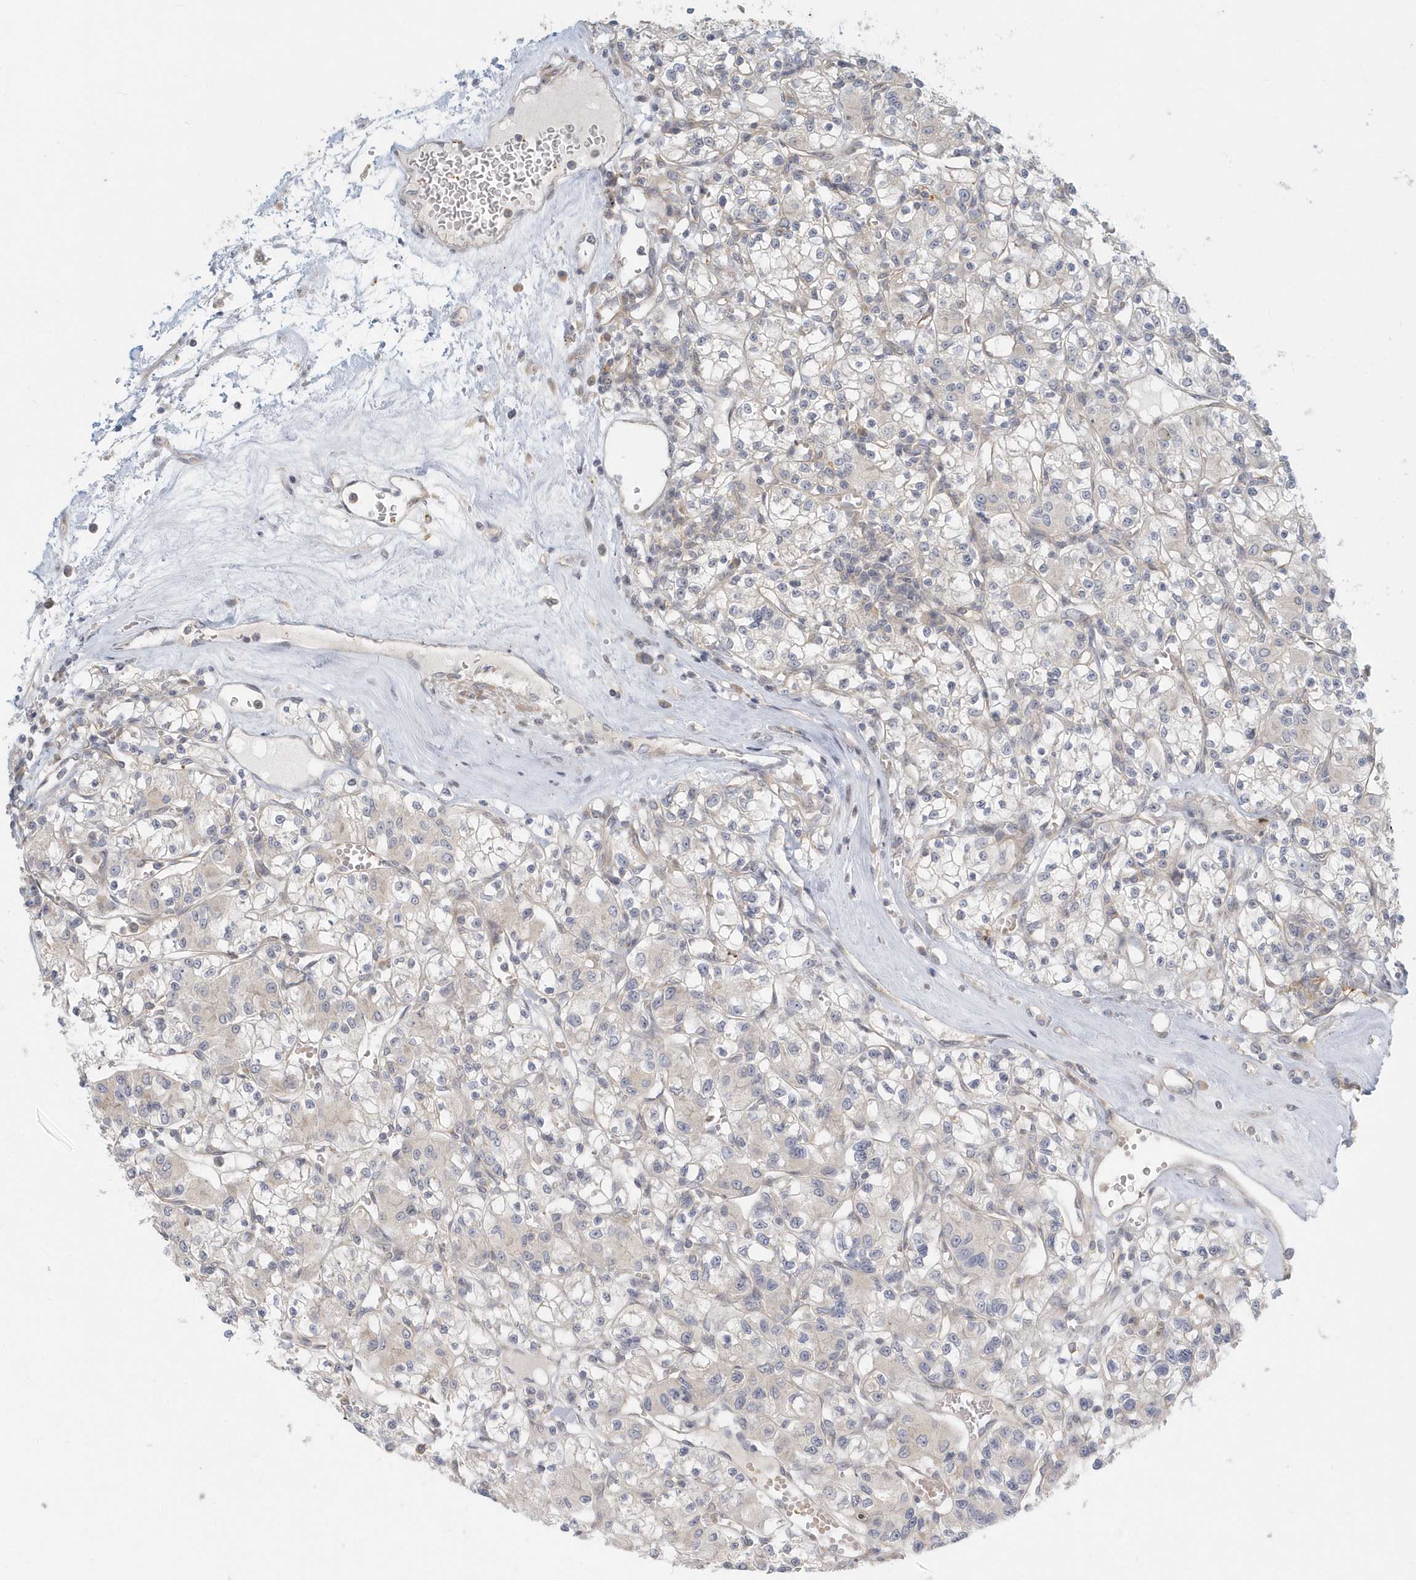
{"staining": {"intensity": "negative", "quantity": "none", "location": "none"}, "tissue": "renal cancer", "cell_type": "Tumor cells", "image_type": "cancer", "snomed": [{"axis": "morphology", "description": "Adenocarcinoma, NOS"}, {"axis": "topography", "description": "Kidney"}], "caption": "There is no significant expression in tumor cells of adenocarcinoma (renal). (Brightfield microscopy of DAB (3,3'-diaminobenzidine) immunohistochemistry at high magnification).", "gene": "NAPB", "patient": {"sex": "female", "age": 59}}